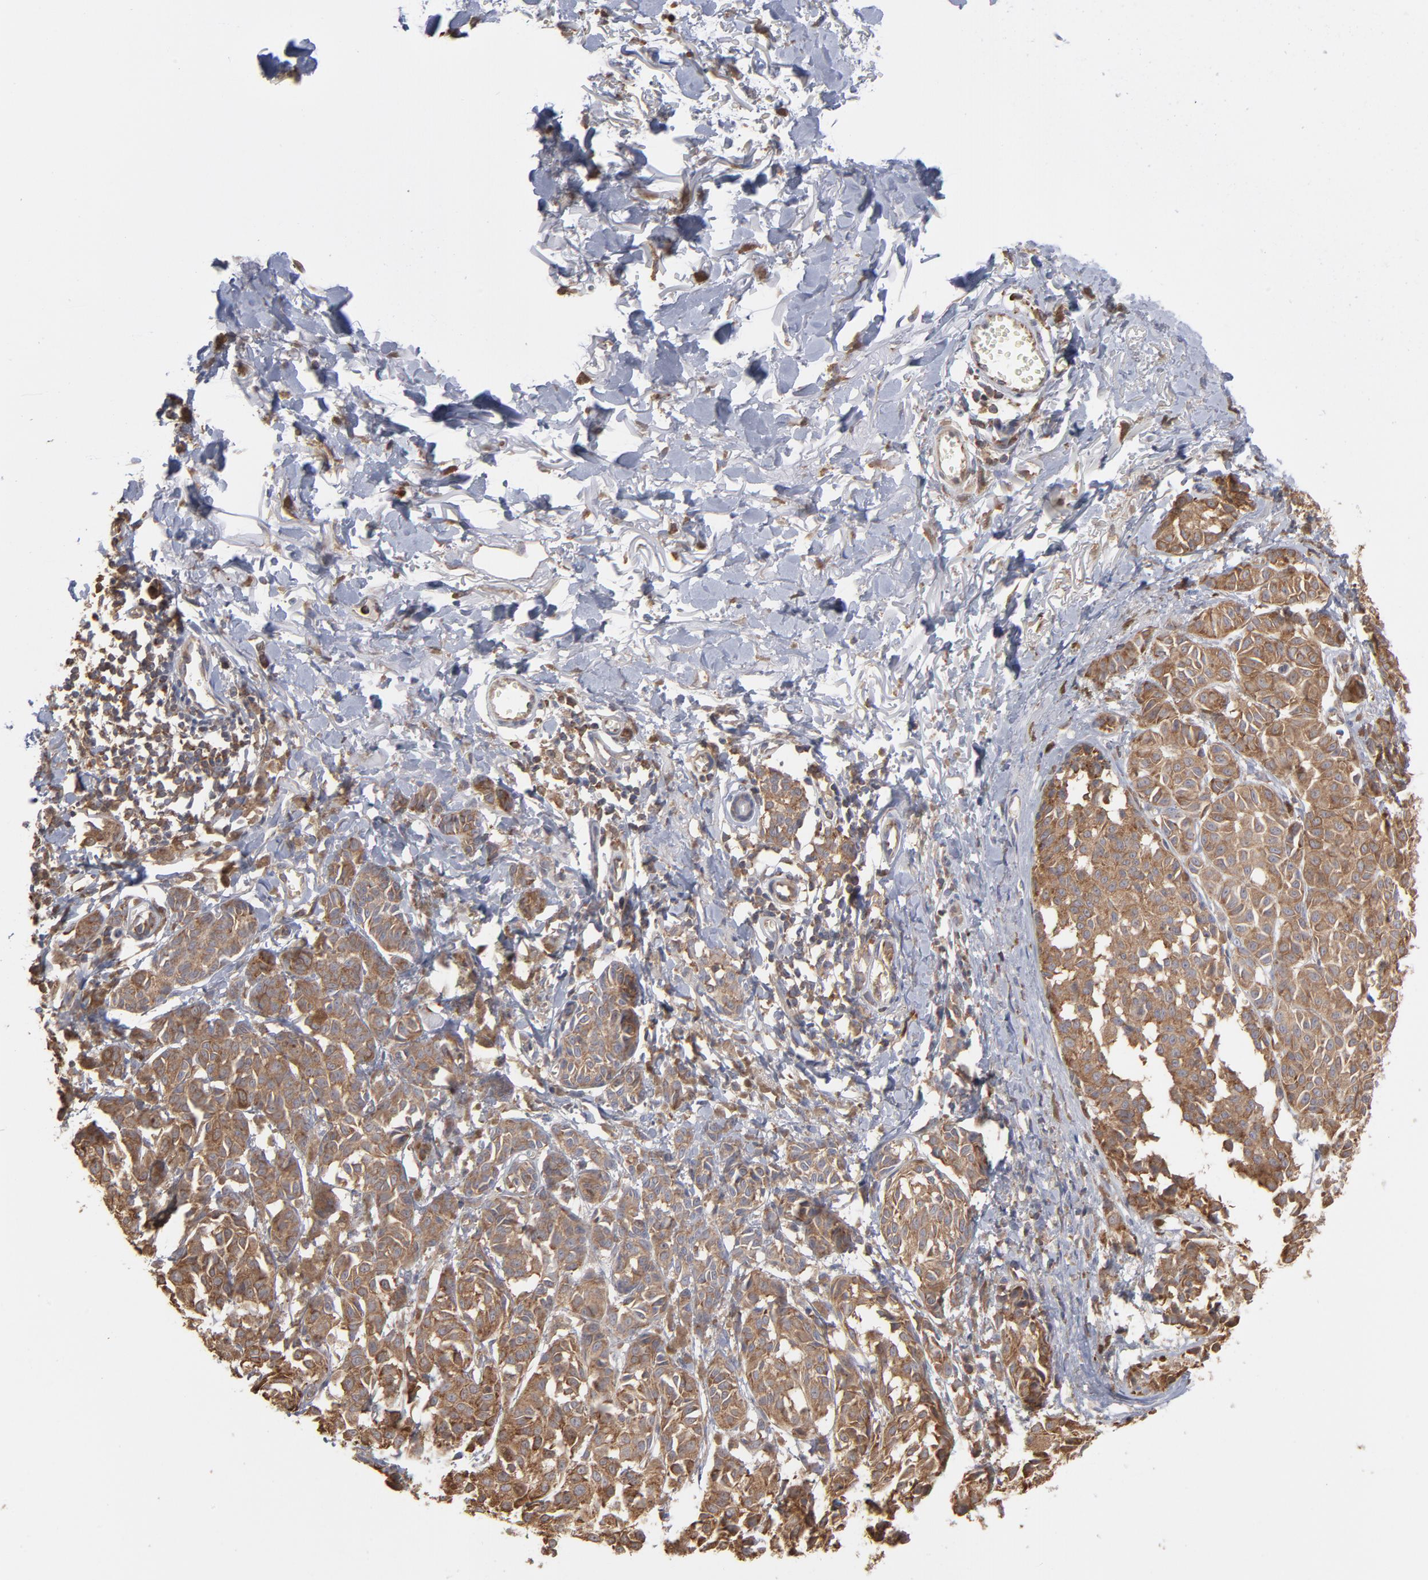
{"staining": {"intensity": "moderate", "quantity": ">75%", "location": "cytoplasmic/membranous"}, "tissue": "melanoma", "cell_type": "Tumor cells", "image_type": "cancer", "snomed": [{"axis": "morphology", "description": "Malignant melanoma, NOS"}, {"axis": "topography", "description": "Skin"}], "caption": "Immunohistochemistry (IHC) of malignant melanoma shows medium levels of moderate cytoplasmic/membranous staining in about >75% of tumor cells. The staining was performed using DAB, with brown indicating positive protein expression. Nuclei are stained blue with hematoxylin.", "gene": "MAPRE1", "patient": {"sex": "male", "age": 76}}